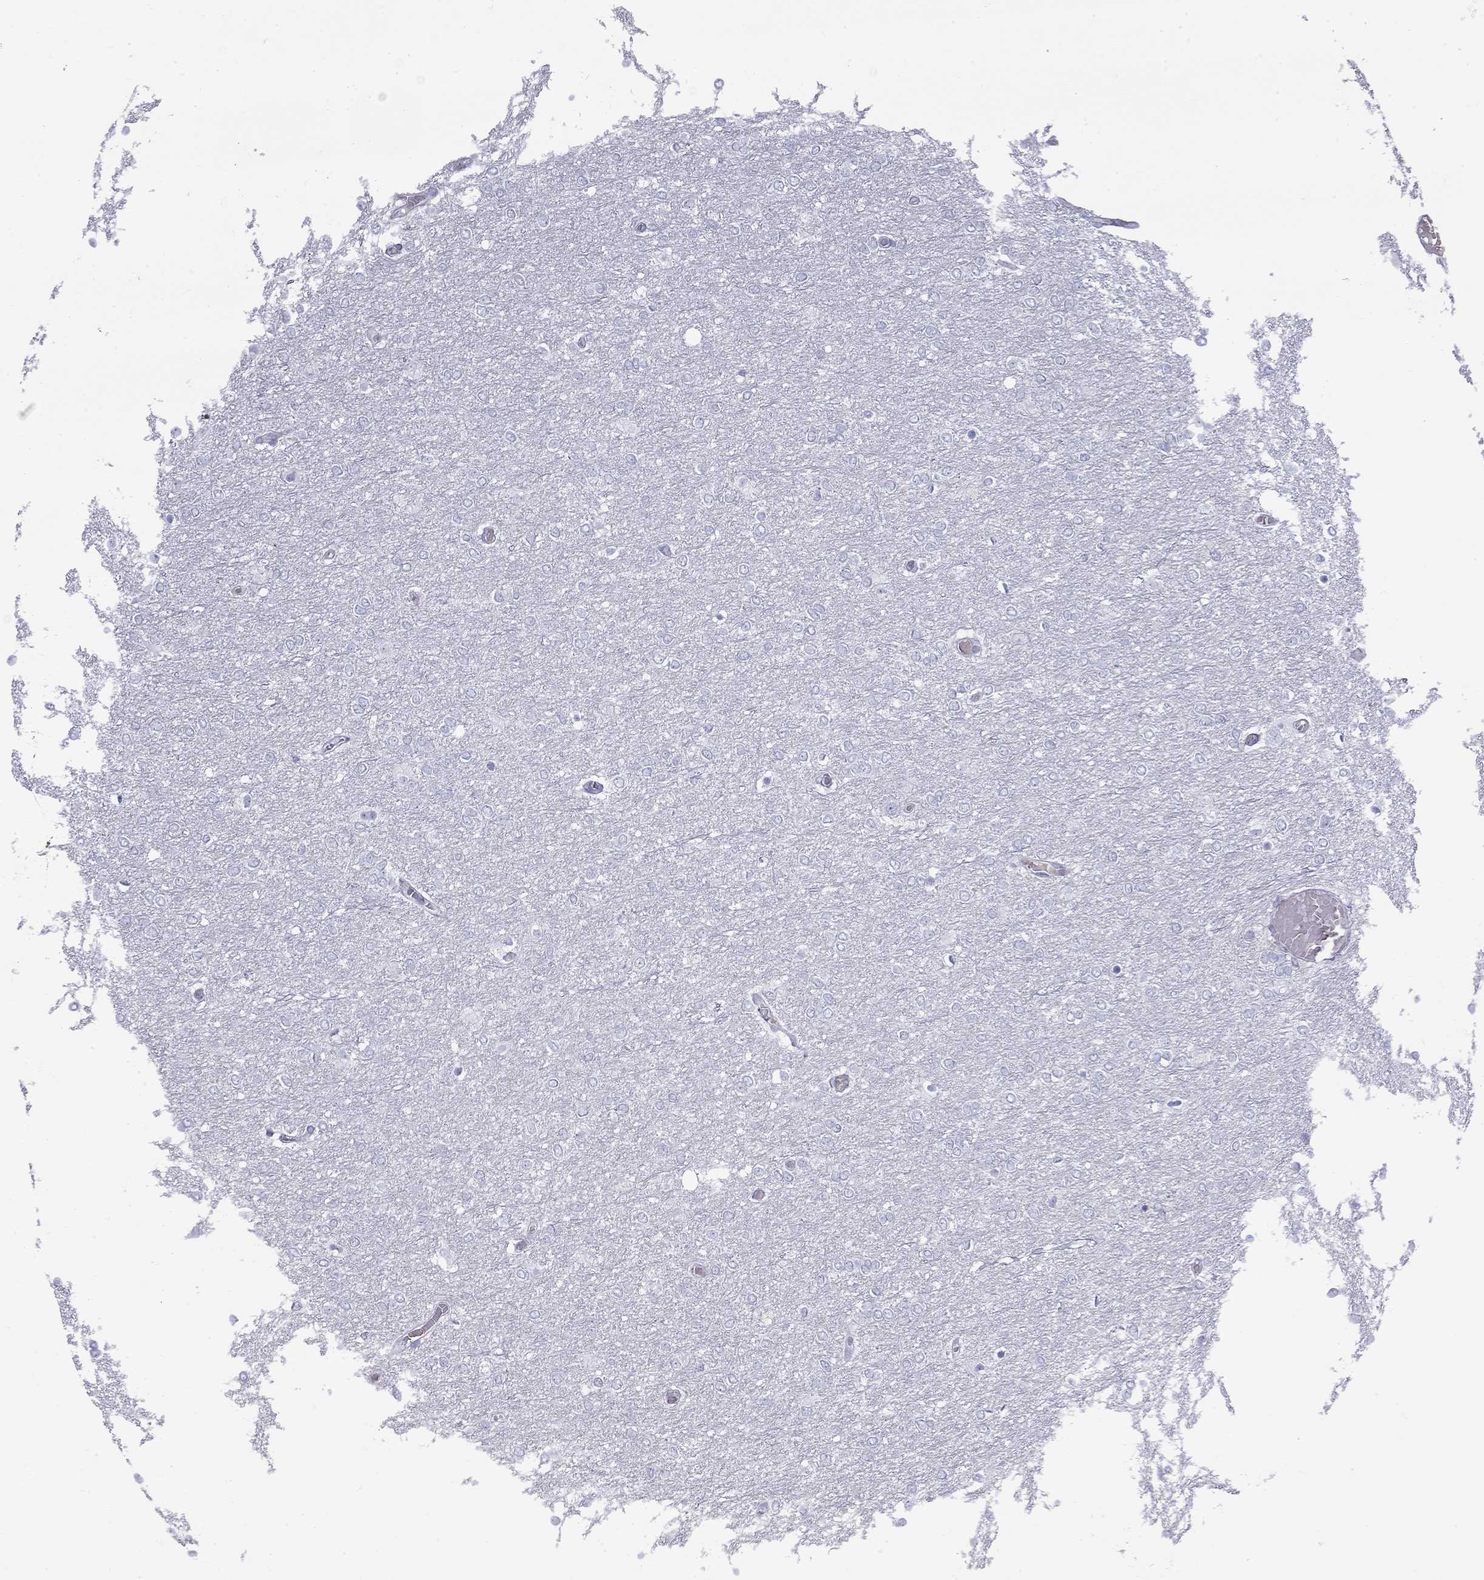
{"staining": {"intensity": "negative", "quantity": "none", "location": "none"}, "tissue": "glioma", "cell_type": "Tumor cells", "image_type": "cancer", "snomed": [{"axis": "morphology", "description": "Glioma, malignant, High grade"}, {"axis": "topography", "description": "Brain"}], "caption": "An IHC micrograph of glioma is shown. There is no staining in tumor cells of glioma. (Stains: DAB (3,3'-diaminobenzidine) IHC with hematoxylin counter stain, Microscopy: brightfield microscopy at high magnification).", "gene": "TDRD6", "patient": {"sex": "female", "age": 61}}